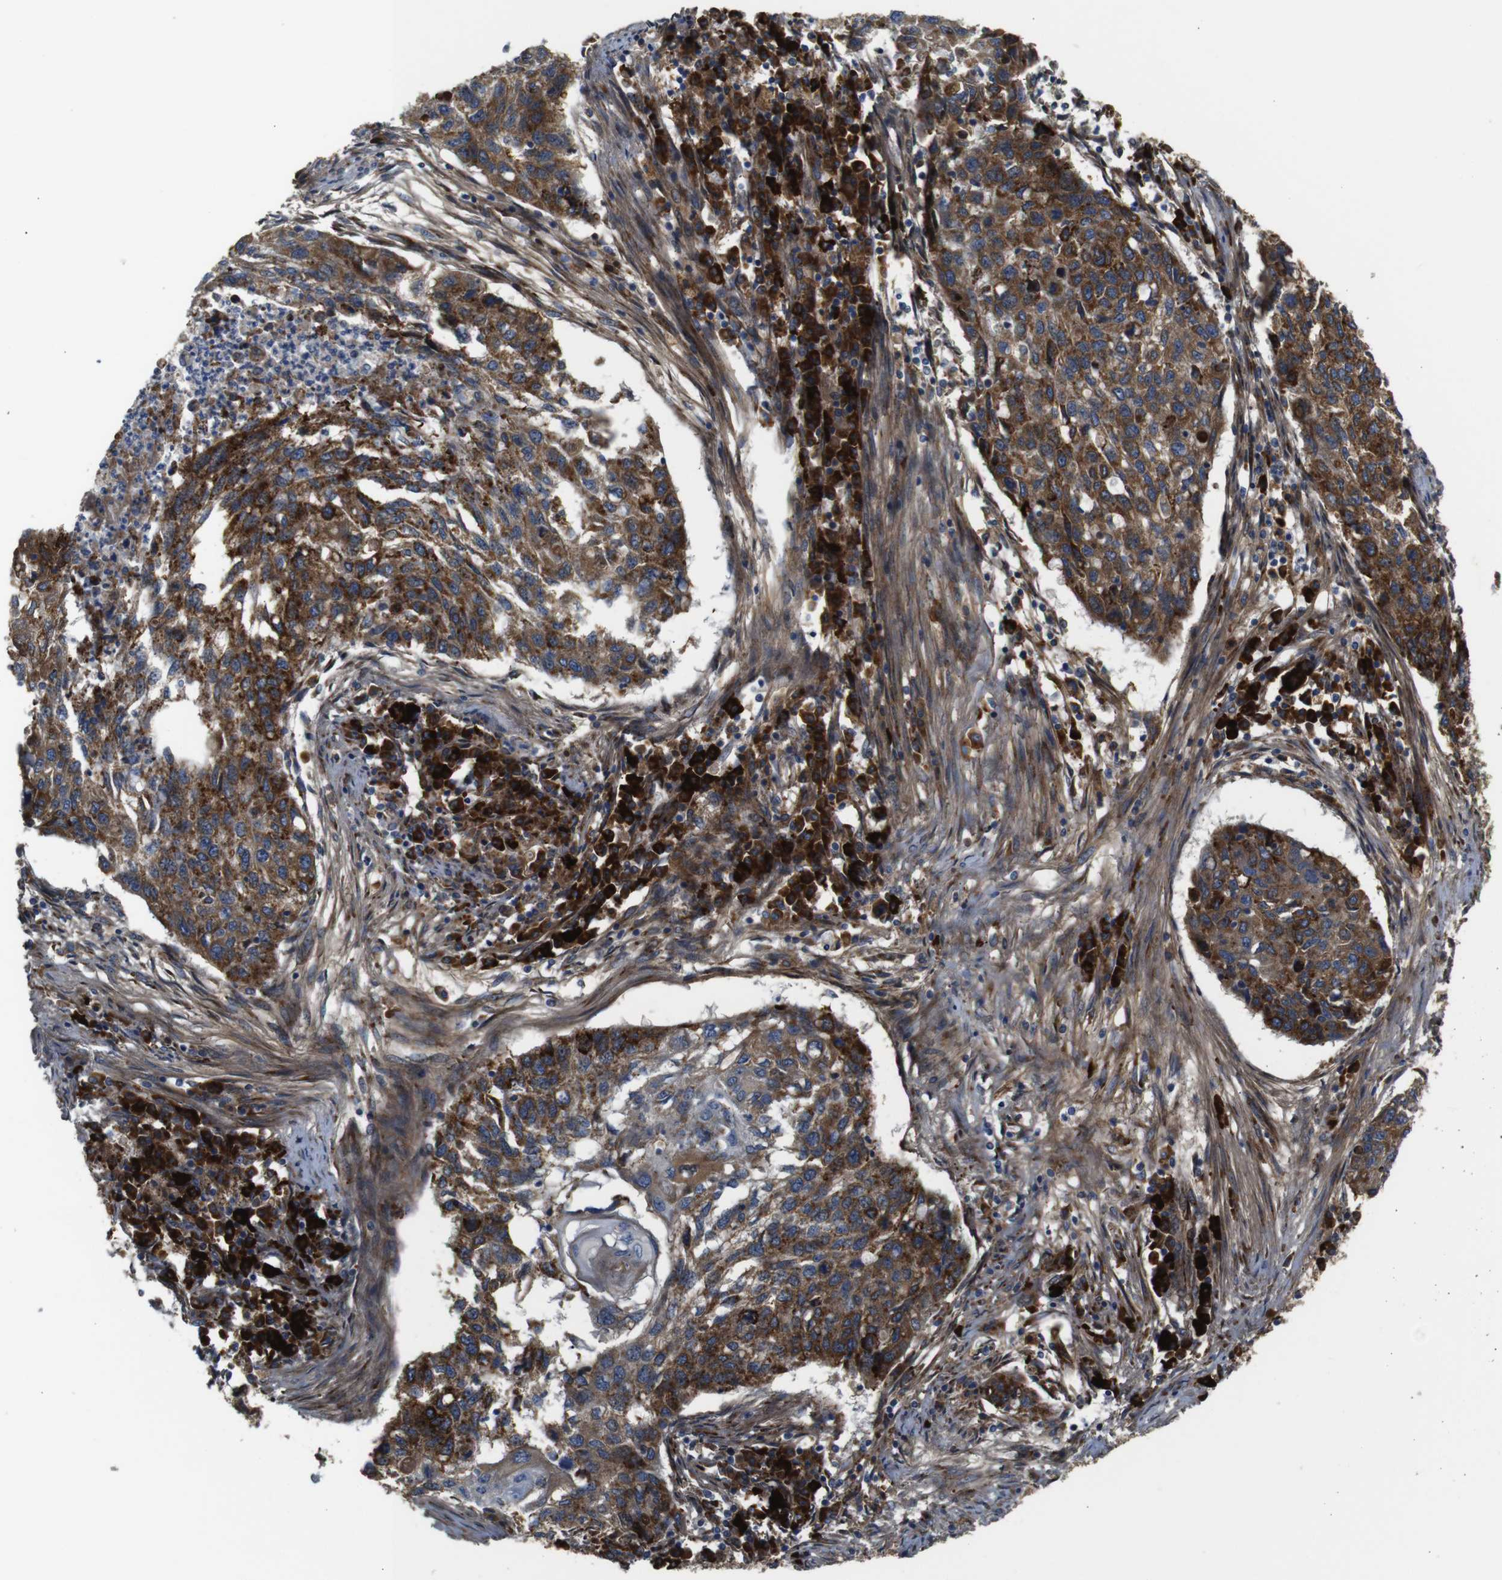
{"staining": {"intensity": "strong", "quantity": ">75%", "location": "cytoplasmic/membranous"}, "tissue": "lung cancer", "cell_type": "Tumor cells", "image_type": "cancer", "snomed": [{"axis": "morphology", "description": "Squamous cell carcinoma, NOS"}, {"axis": "topography", "description": "Lung"}], "caption": "This is an image of IHC staining of lung cancer, which shows strong expression in the cytoplasmic/membranous of tumor cells.", "gene": "UBE2G2", "patient": {"sex": "female", "age": 63}}